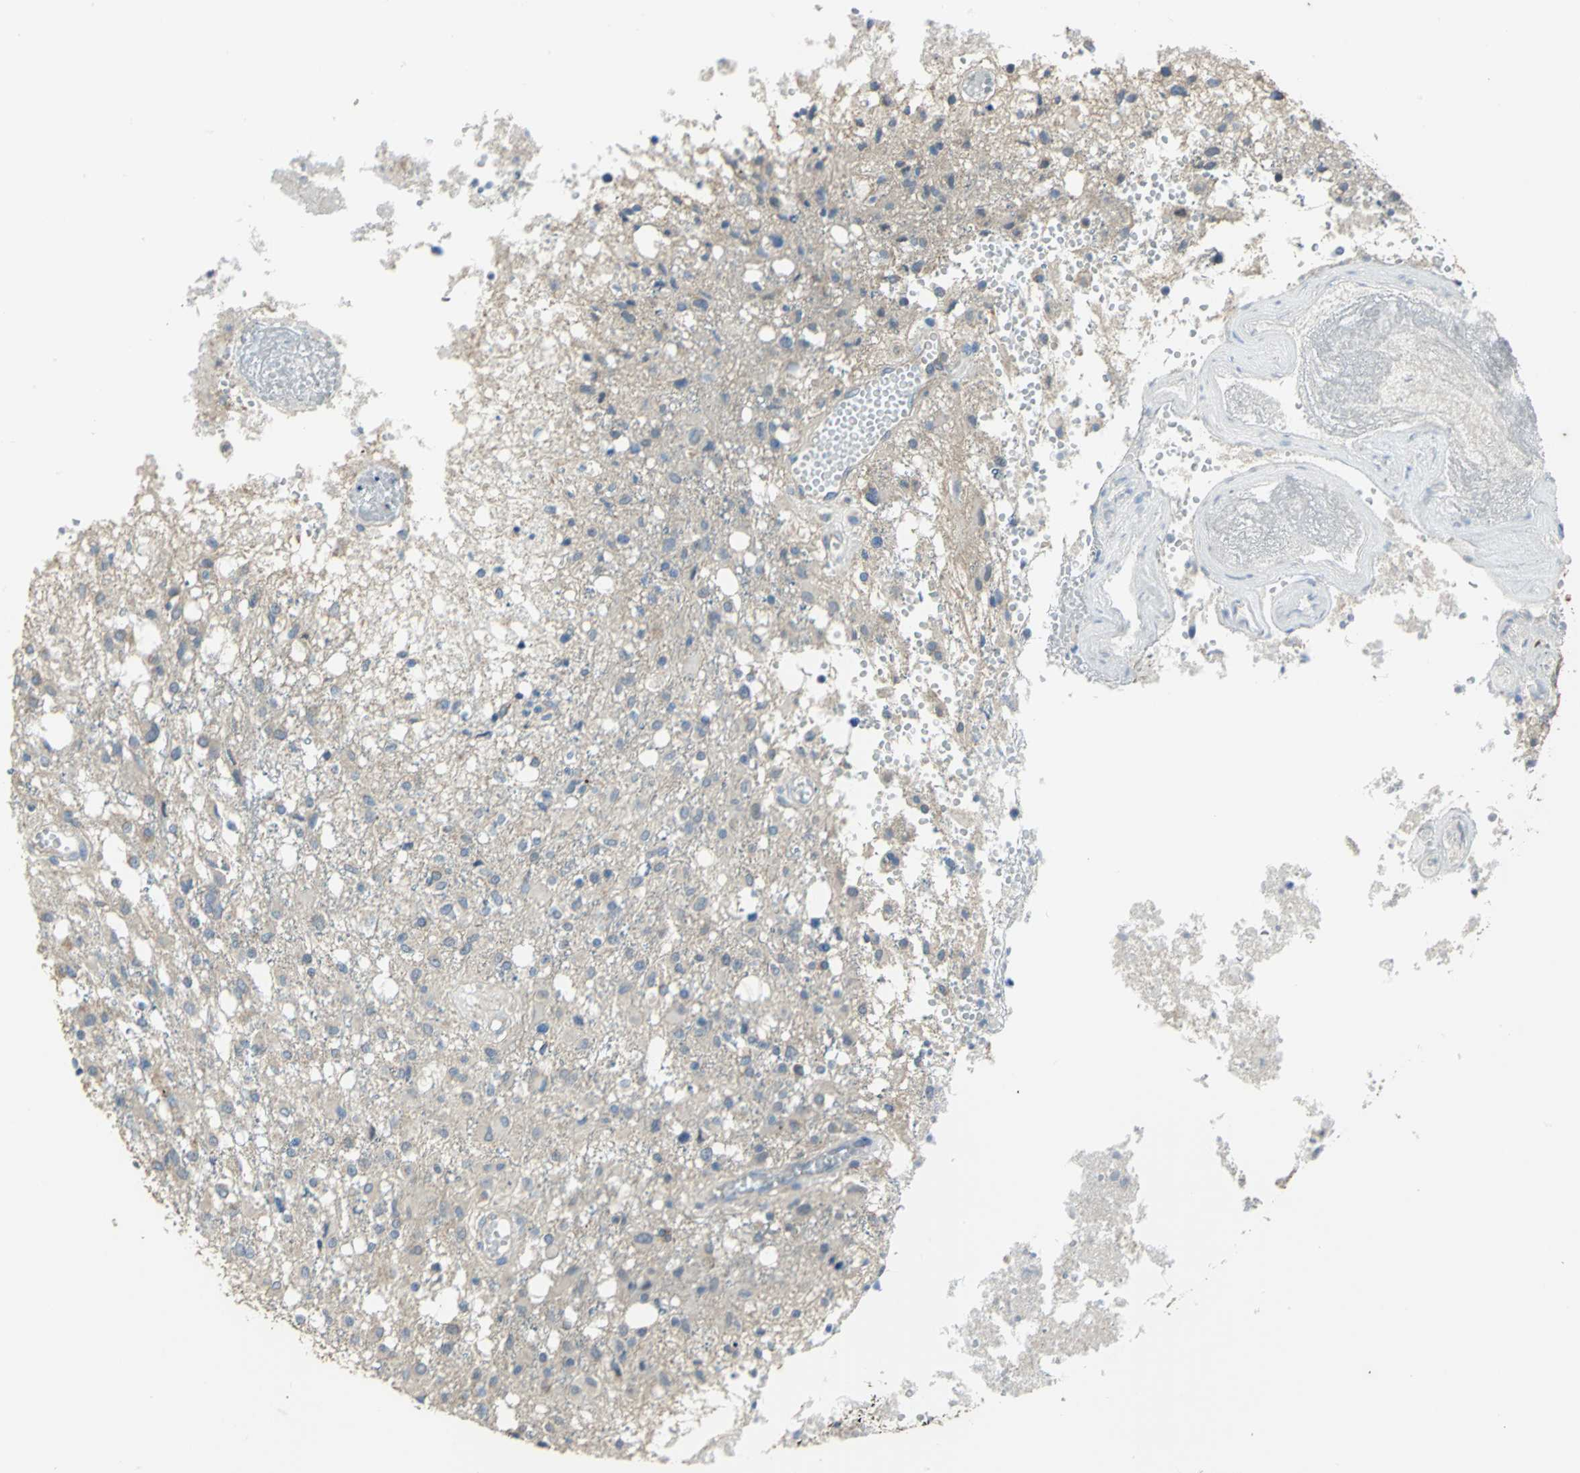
{"staining": {"intensity": "negative", "quantity": "none", "location": "none"}, "tissue": "glioma", "cell_type": "Tumor cells", "image_type": "cancer", "snomed": [{"axis": "morphology", "description": "Glioma, malignant, High grade"}, {"axis": "topography", "description": "Cerebral cortex"}], "caption": "Tumor cells show no significant protein expression in glioma.", "gene": "HTR1F", "patient": {"sex": "male", "age": 76}}